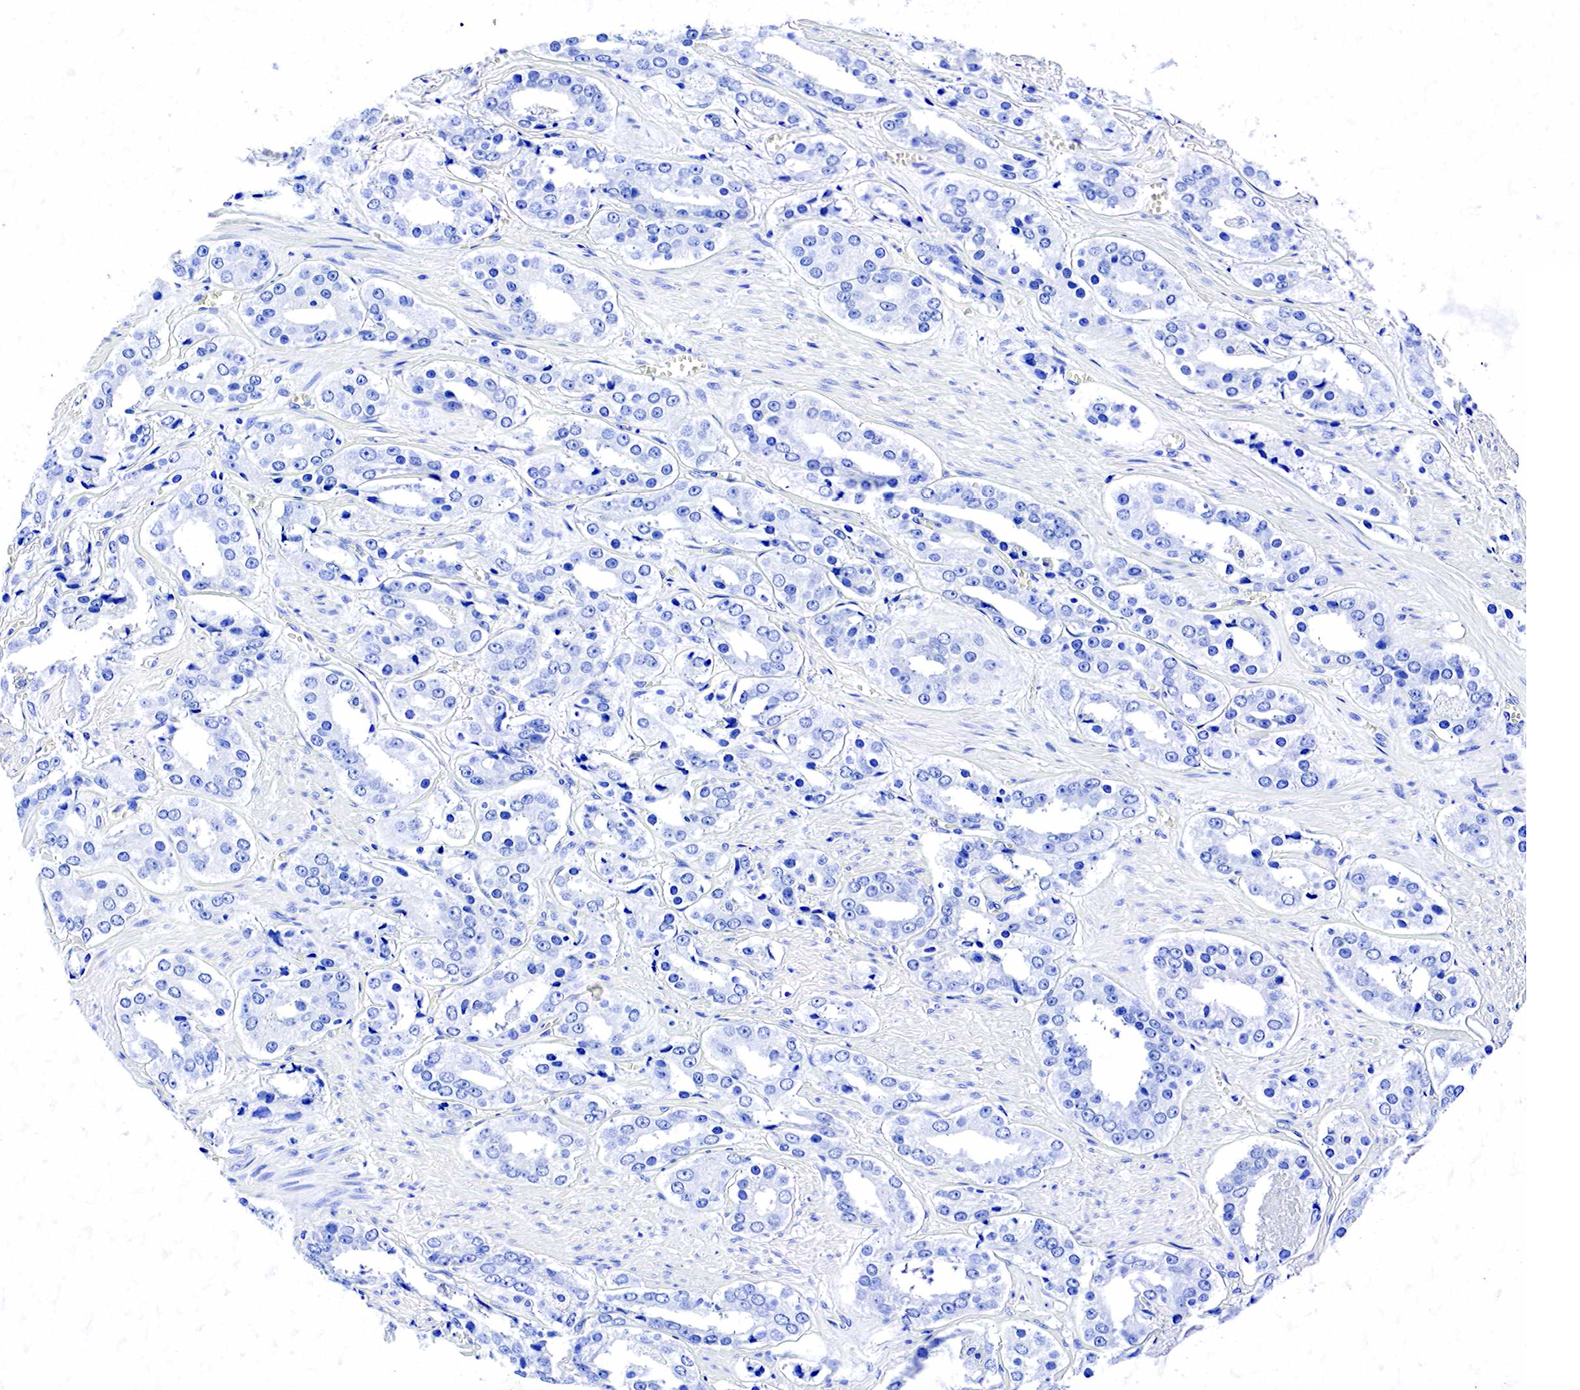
{"staining": {"intensity": "negative", "quantity": "none", "location": "none"}, "tissue": "prostate cancer", "cell_type": "Tumor cells", "image_type": "cancer", "snomed": [{"axis": "morphology", "description": "Adenocarcinoma, Medium grade"}, {"axis": "topography", "description": "Prostate"}], "caption": "Immunohistochemistry (IHC) of prostate cancer displays no positivity in tumor cells.", "gene": "GAST", "patient": {"sex": "male", "age": 73}}